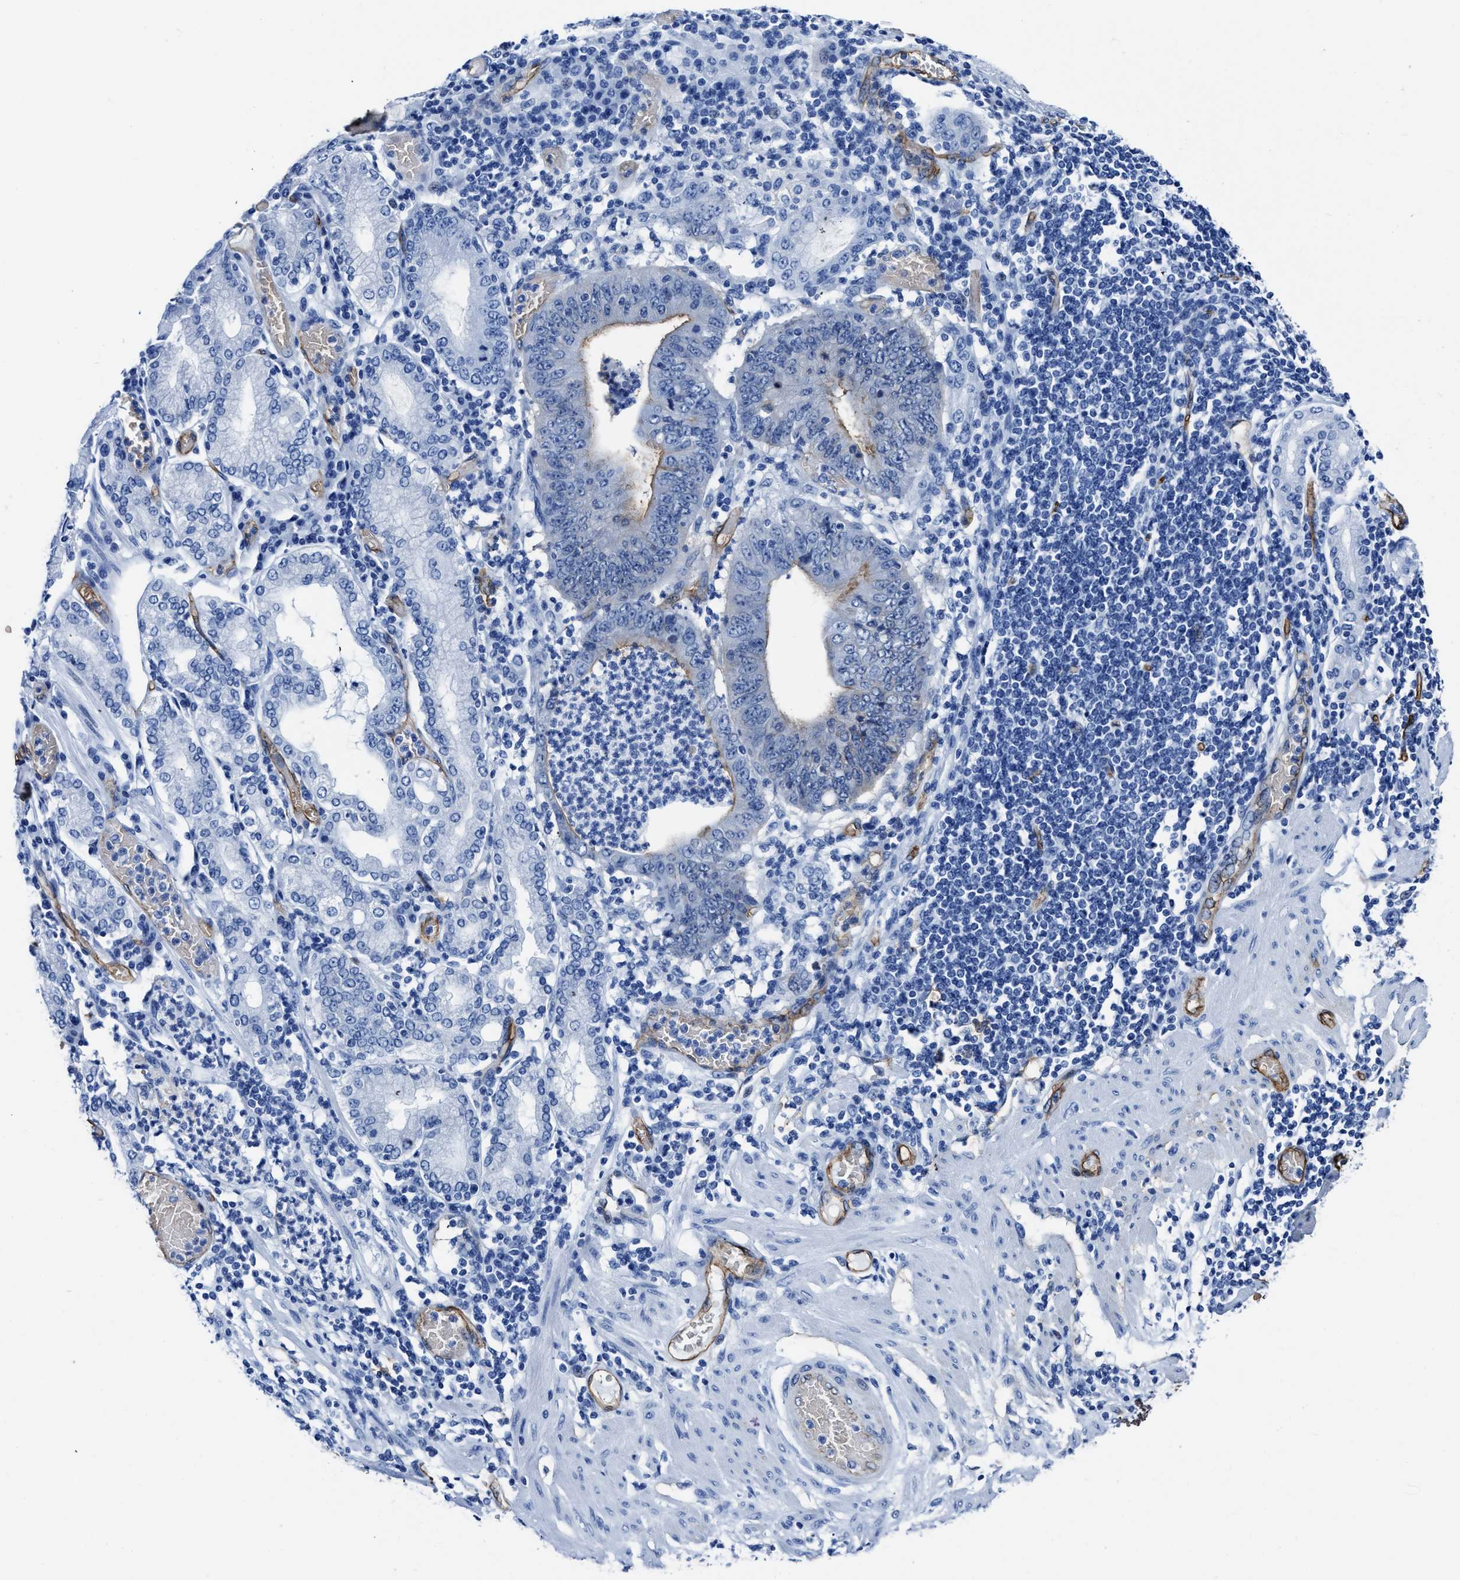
{"staining": {"intensity": "negative", "quantity": "none", "location": "none"}, "tissue": "stomach cancer", "cell_type": "Tumor cells", "image_type": "cancer", "snomed": [{"axis": "morphology", "description": "Adenocarcinoma, NOS"}, {"axis": "topography", "description": "Stomach"}], "caption": "Immunohistochemistry micrograph of human stomach cancer (adenocarcinoma) stained for a protein (brown), which exhibits no expression in tumor cells. The staining was performed using DAB (3,3'-diaminobenzidine) to visualize the protein expression in brown, while the nuclei were stained in blue with hematoxylin (Magnification: 20x).", "gene": "AQP1", "patient": {"sex": "female", "age": 73}}